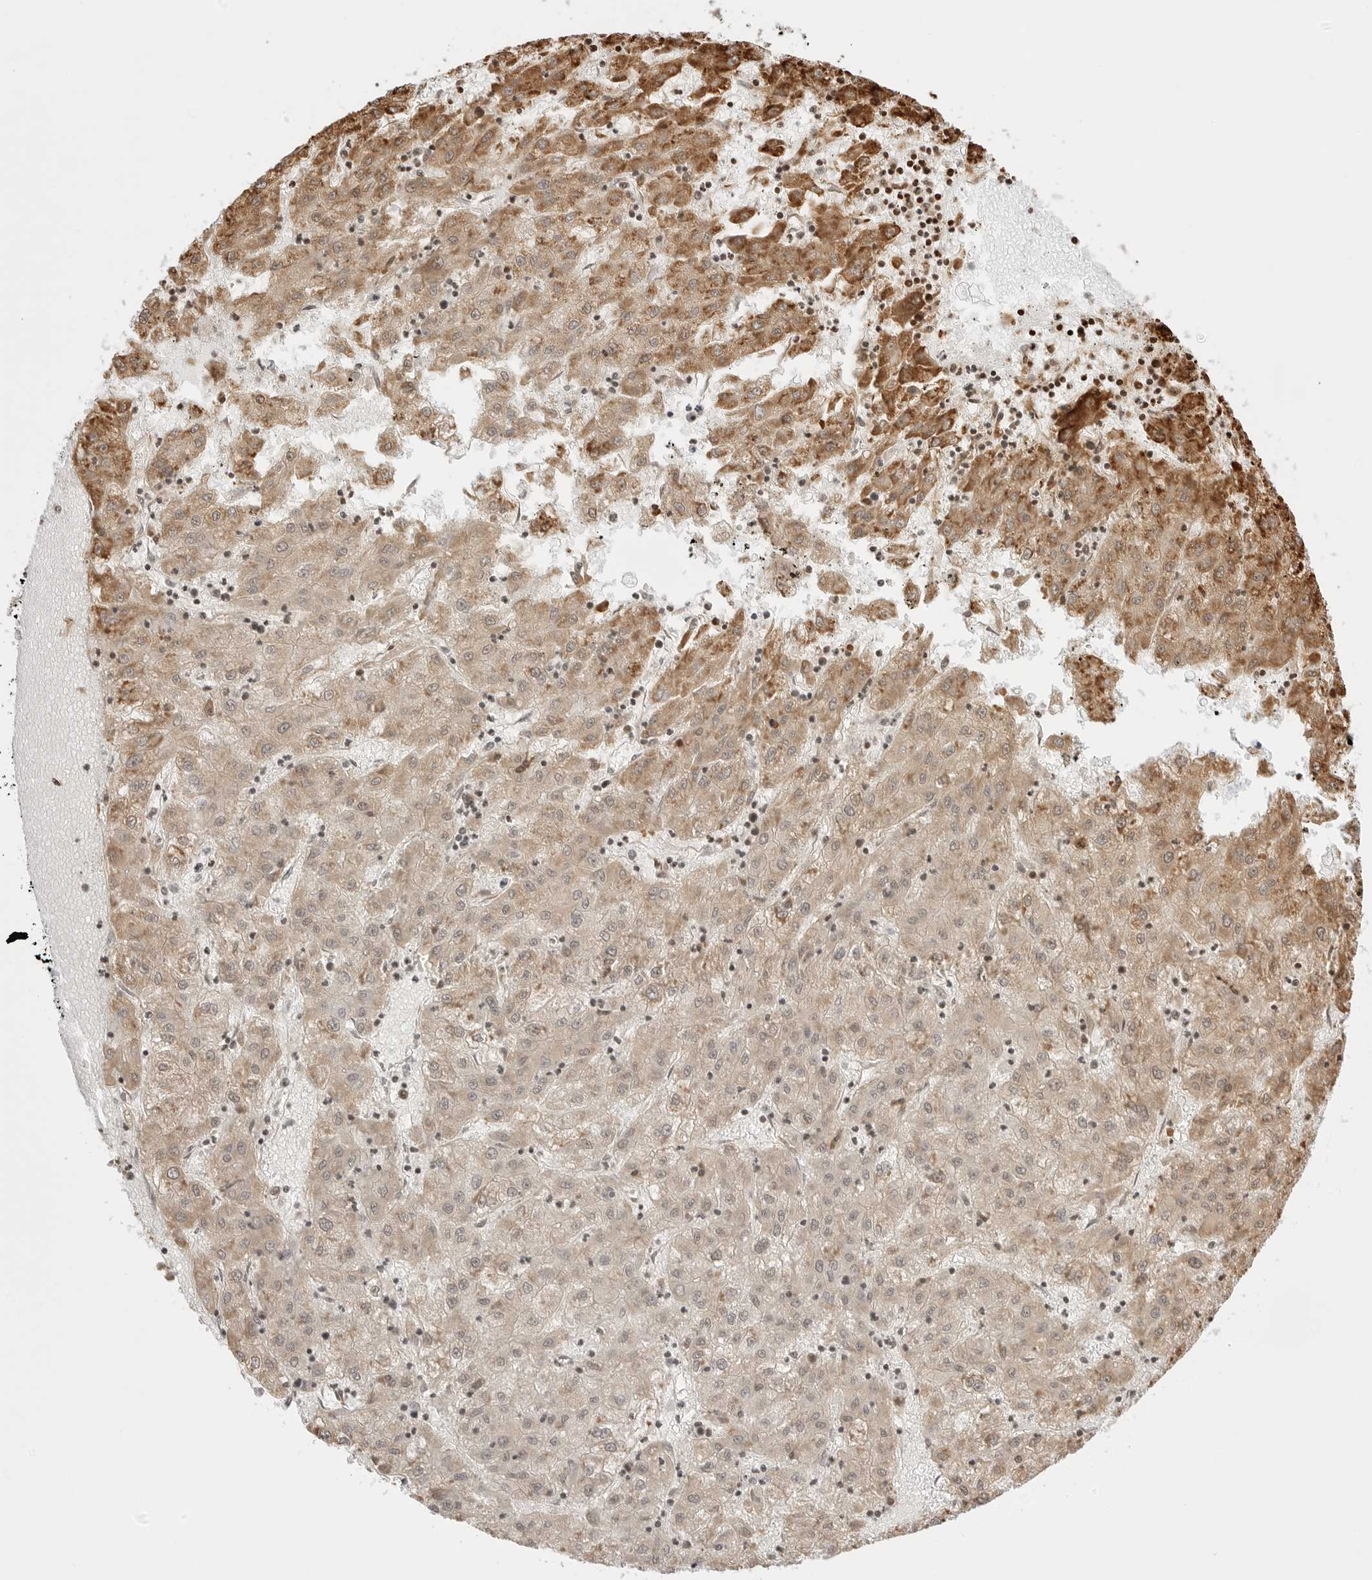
{"staining": {"intensity": "weak", "quantity": "25%-75%", "location": "cytoplasmic/membranous"}, "tissue": "liver cancer", "cell_type": "Tumor cells", "image_type": "cancer", "snomed": [{"axis": "morphology", "description": "Carcinoma, Hepatocellular, NOS"}, {"axis": "topography", "description": "Liver"}], "caption": "This photomicrograph exhibits immunohistochemistry (IHC) staining of human liver cancer (hepatocellular carcinoma), with low weak cytoplasmic/membranous staining in about 25%-75% of tumor cells.", "gene": "FKBP14", "patient": {"sex": "male", "age": 72}}